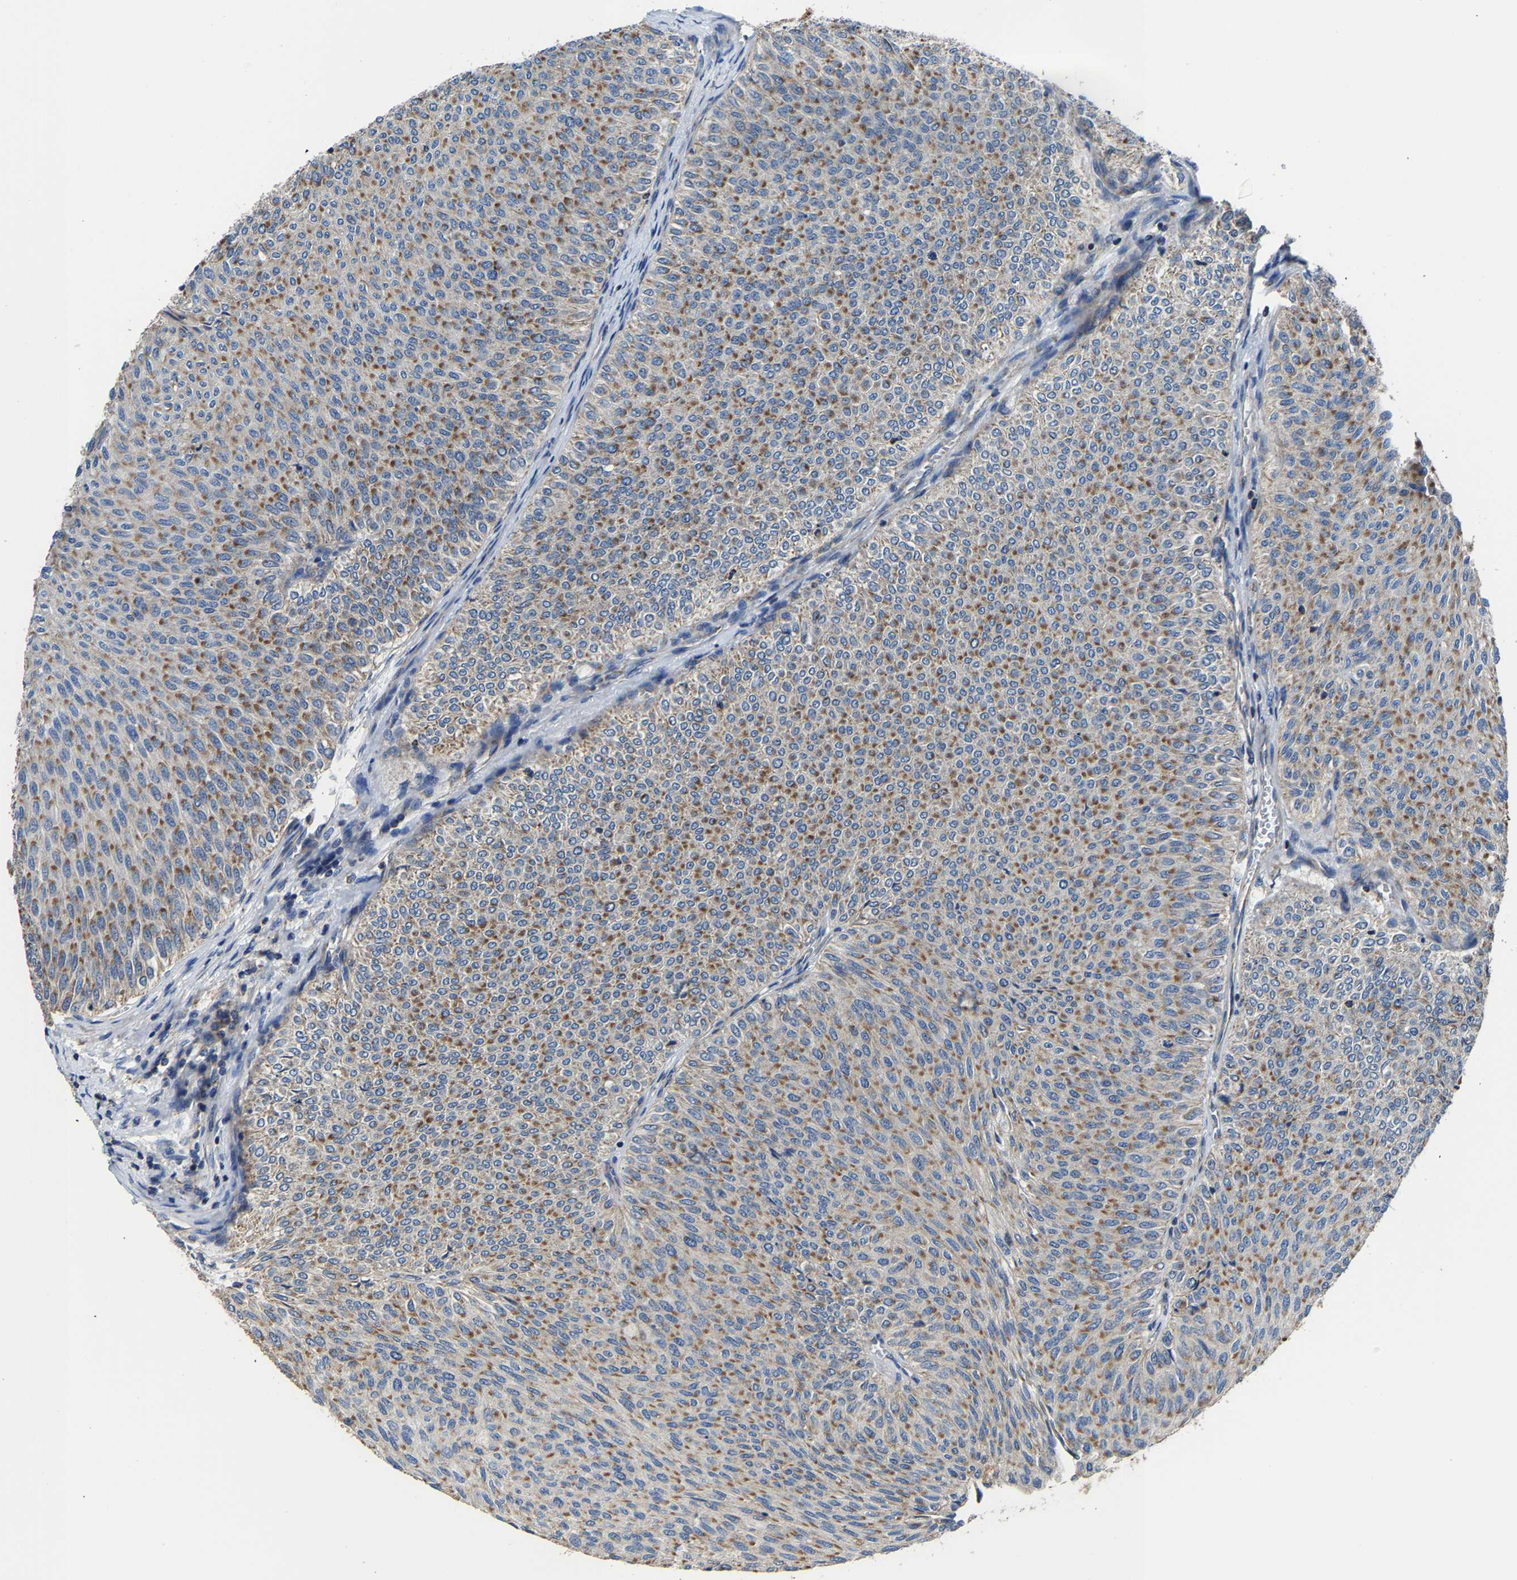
{"staining": {"intensity": "moderate", "quantity": ">75%", "location": "cytoplasmic/membranous"}, "tissue": "urothelial cancer", "cell_type": "Tumor cells", "image_type": "cancer", "snomed": [{"axis": "morphology", "description": "Urothelial carcinoma, Low grade"}, {"axis": "topography", "description": "Urinary bladder"}], "caption": "Brown immunohistochemical staining in urothelial carcinoma (low-grade) exhibits moderate cytoplasmic/membranous expression in about >75% of tumor cells.", "gene": "AGK", "patient": {"sex": "male", "age": 78}}